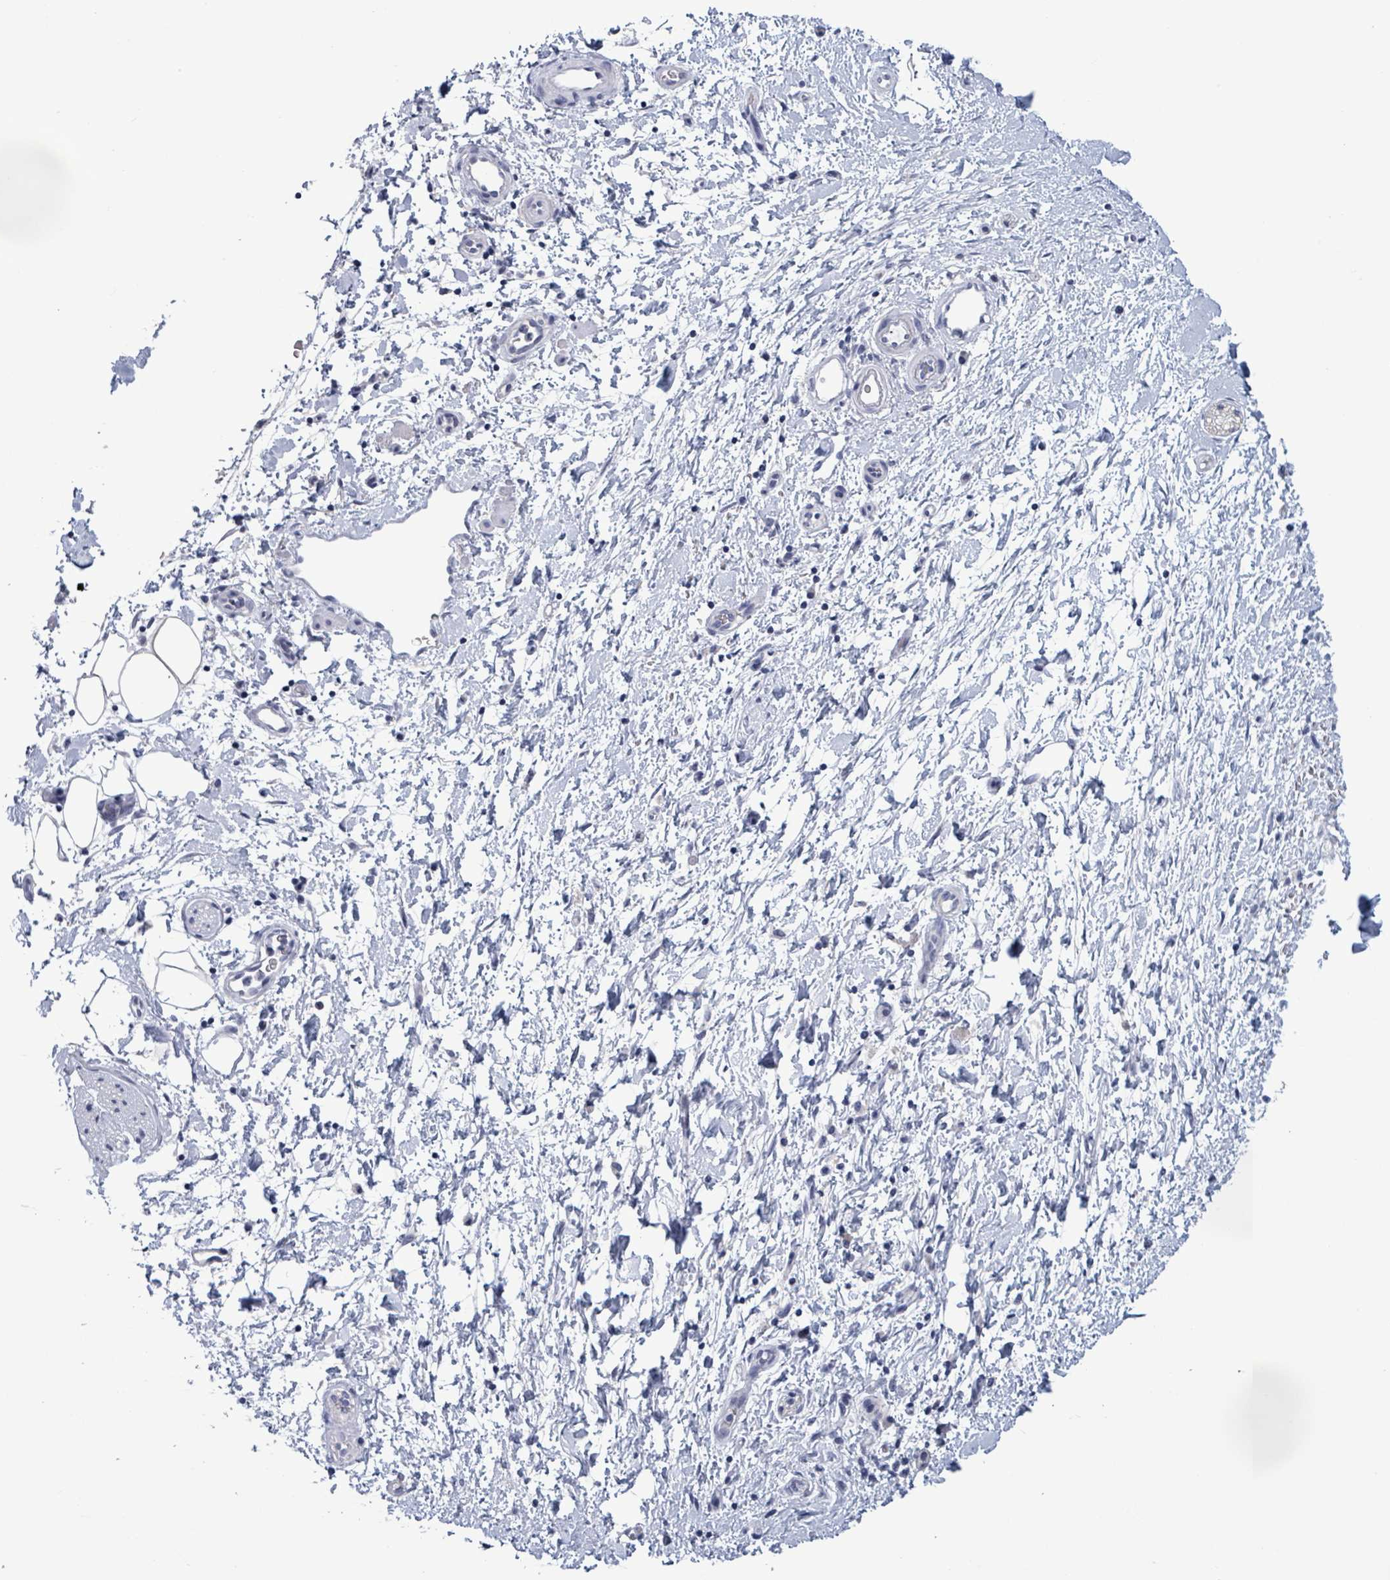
{"staining": {"intensity": "negative", "quantity": "none", "location": "none"}, "tissue": "adipose tissue", "cell_type": "Adipocytes", "image_type": "normal", "snomed": [{"axis": "morphology", "description": "Normal tissue, NOS"}, {"axis": "morphology", "description": "Adenocarcinoma, NOS"}, {"axis": "topography", "description": "Pancreas"}, {"axis": "topography", "description": "Peripheral nerve tissue"}], "caption": "Adipocytes show no significant protein staining in benign adipose tissue. (Stains: DAB immunohistochemistry (IHC) with hematoxylin counter stain, Microscopy: brightfield microscopy at high magnification).", "gene": "BSG", "patient": {"sex": "female", "age": 77}}